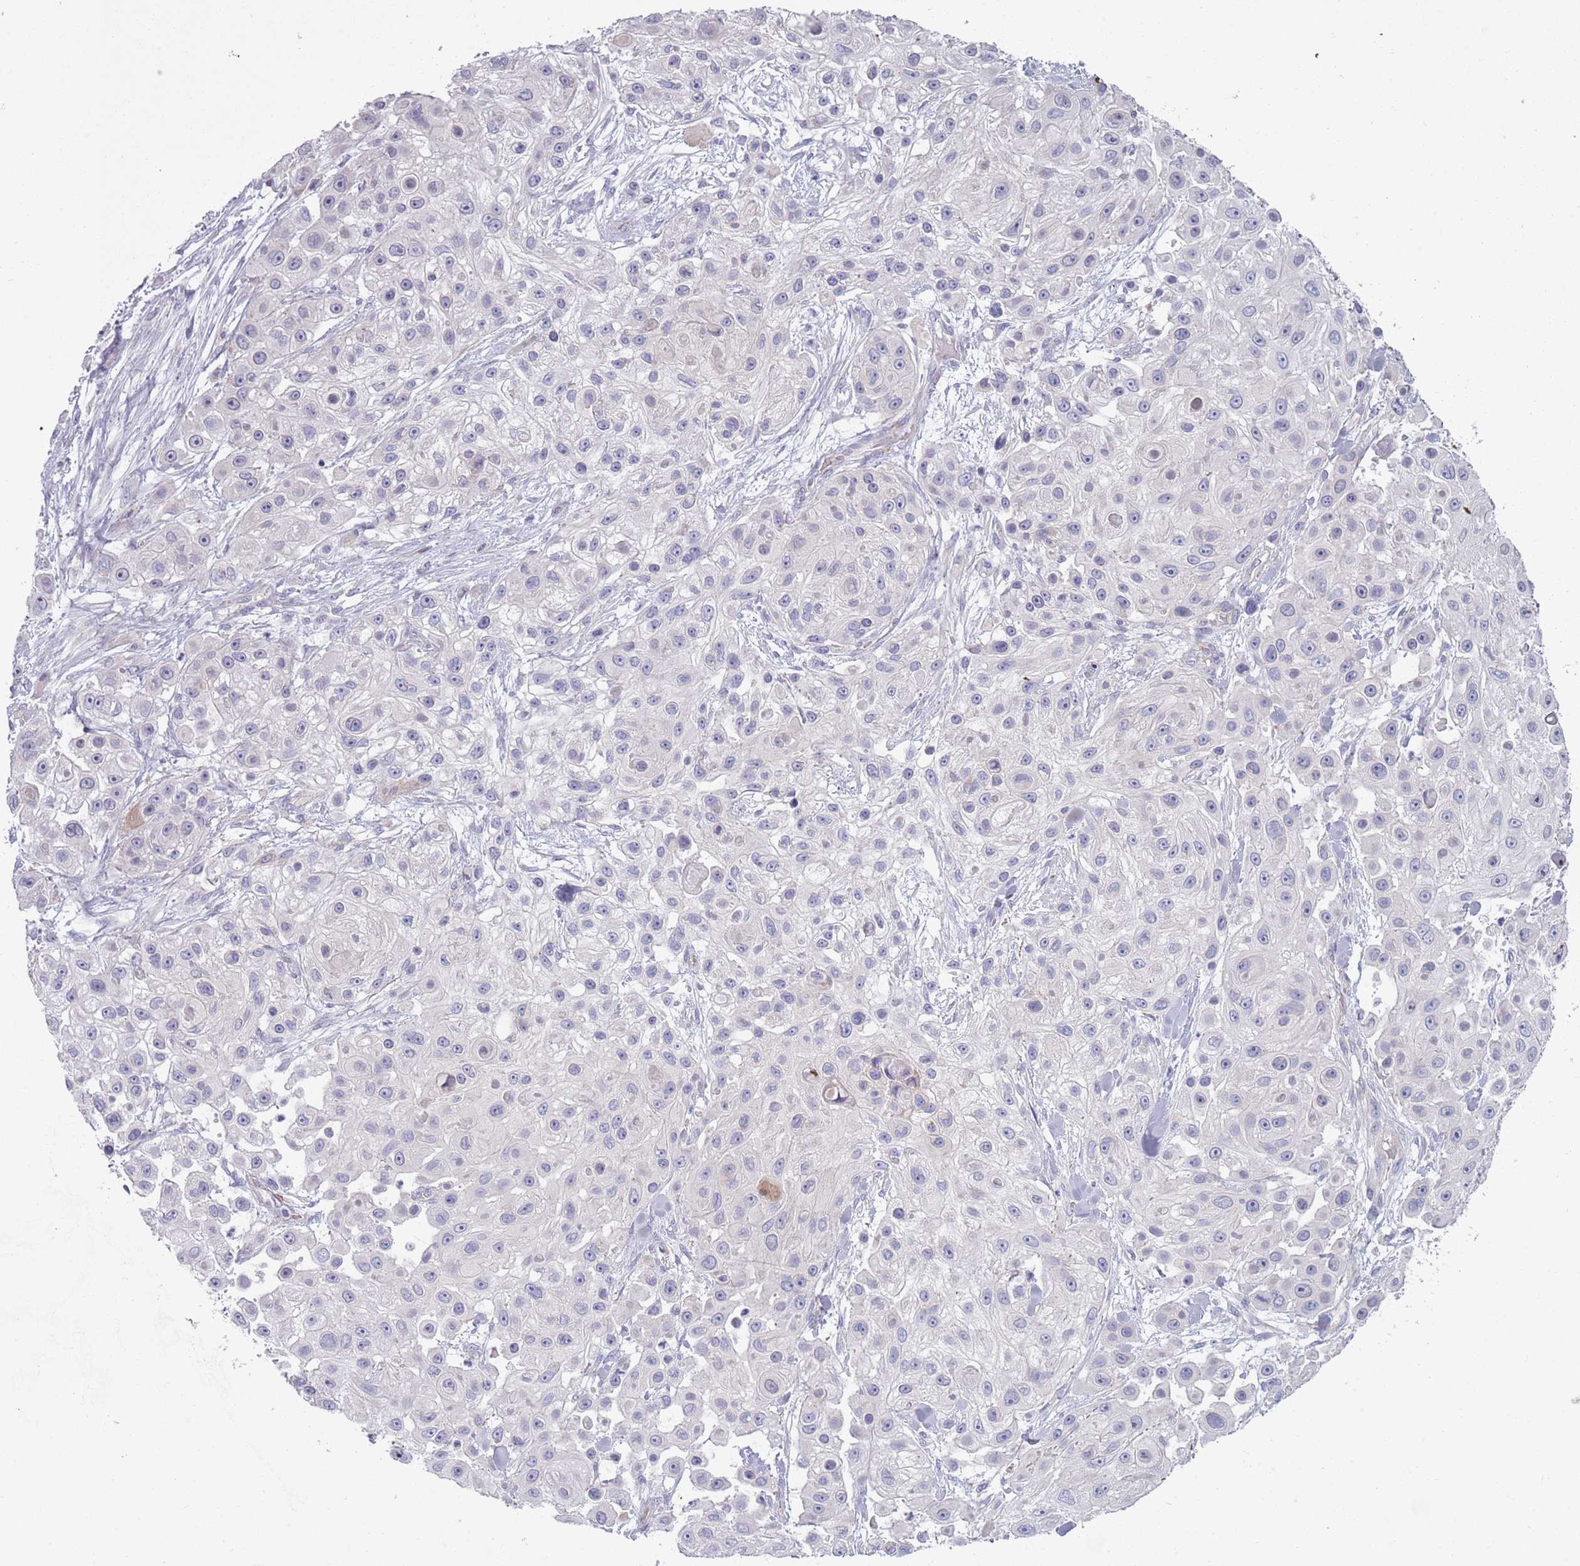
{"staining": {"intensity": "negative", "quantity": "none", "location": "none"}, "tissue": "skin cancer", "cell_type": "Tumor cells", "image_type": "cancer", "snomed": [{"axis": "morphology", "description": "Squamous cell carcinoma, NOS"}, {"axis": "topography", "description": "Skin"}], "caption": "The histopathology image reveals no staining of tumor cells in skin cancer (squamous cell carcinoma).", "gene": "LTB", "patient": {"sex": "male", "age": 67}}